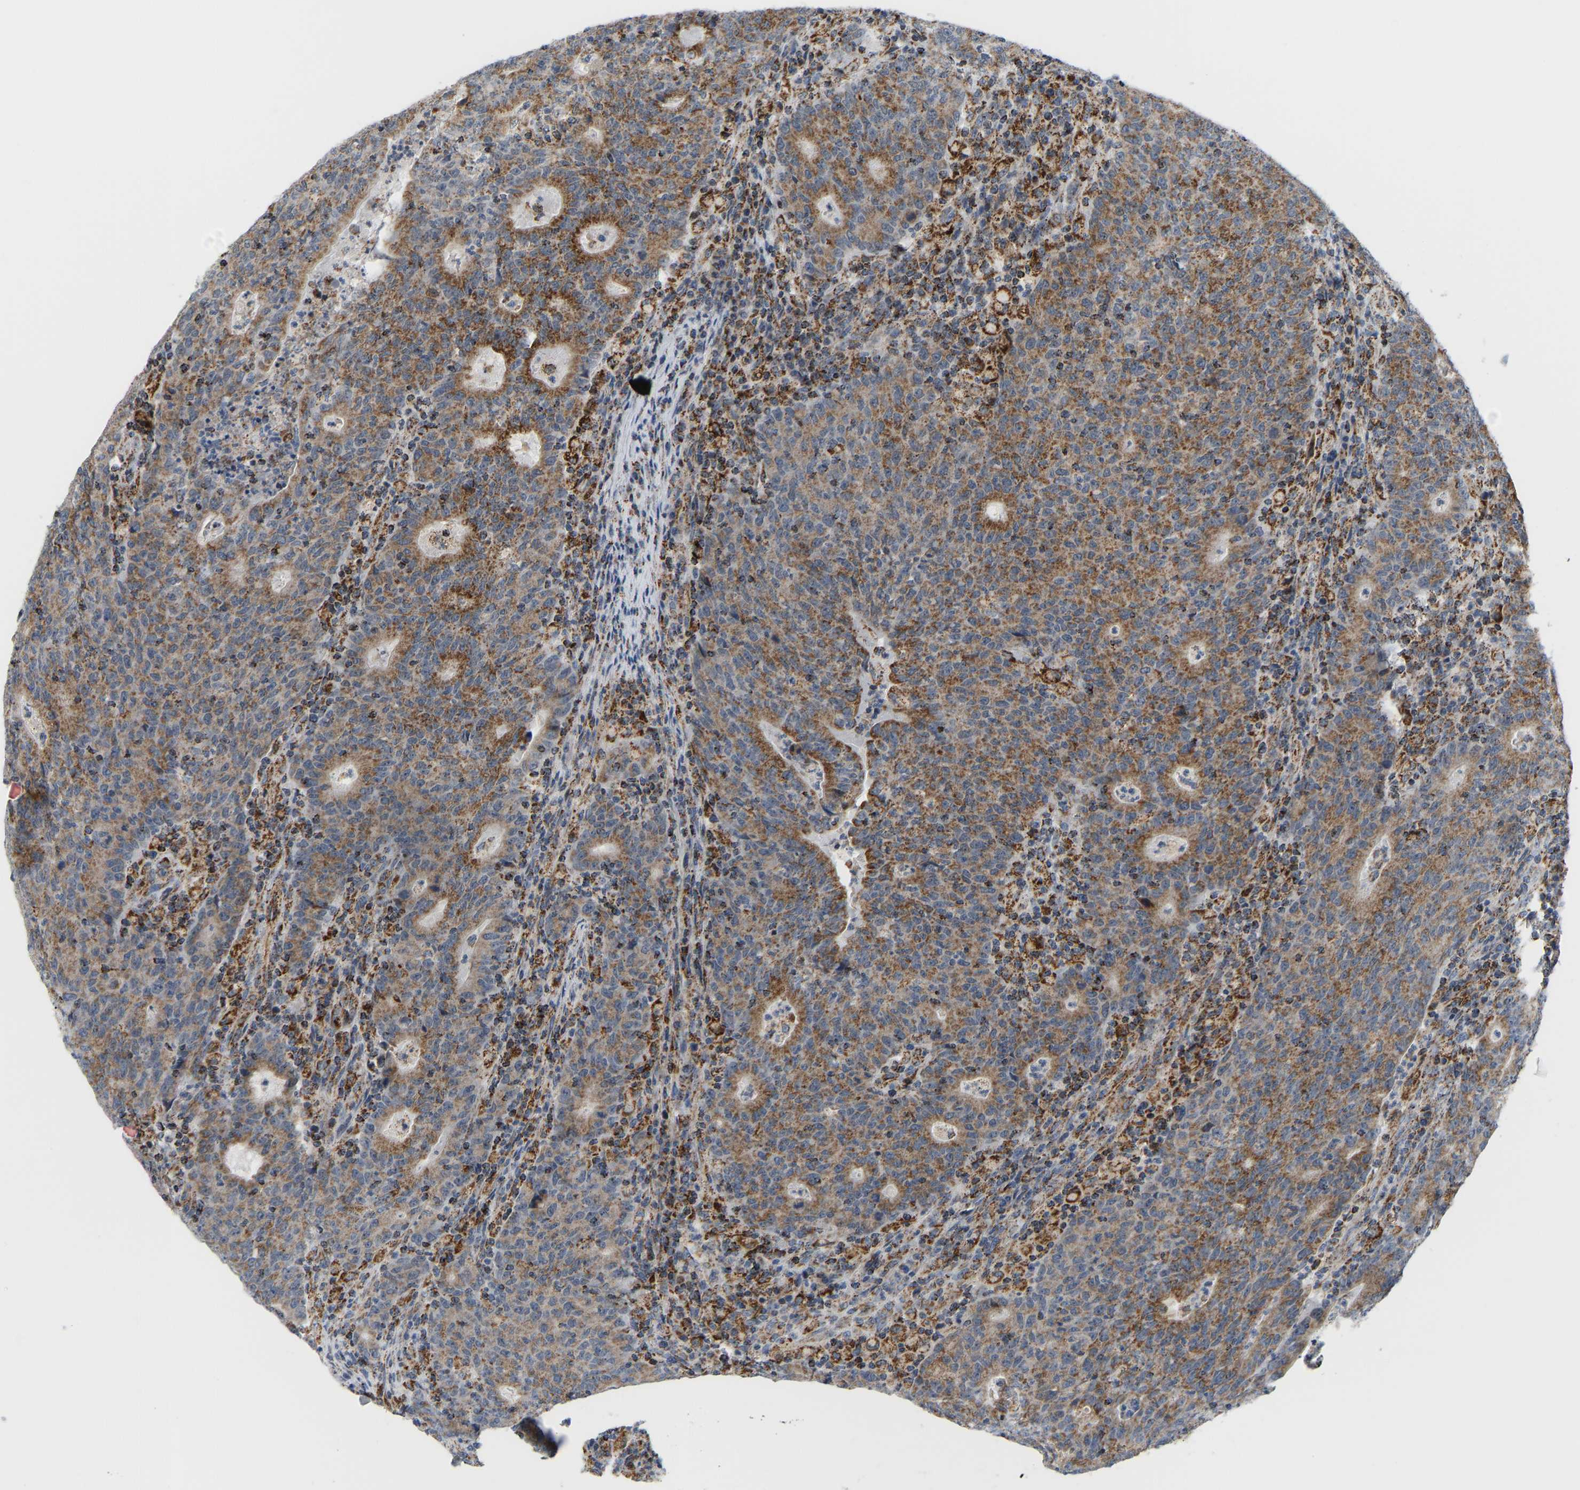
{"staining": {"intensity": "moderate", "quantity": ">75%", "location": "cytoplasmic/membranous"}, "tissue": "colorectal cancer", "cell_type": "Tumor cells", "image_type": "cancer", "snomed": [{"axis": "morphology", "description": "Adenocarcinoma, NOS"}, {"axis": "topography", "description": "Colon"}], "caption": "Colorectal cancer tissue exhibits moderate cytoplasmic/membranous expression in about >75% of tumor cells Using DAB (brown) and hematoxylin (blue) stains, captured at high magnification using brightfield microscopy.", "gene": "GPSM2", "patient": {"sex": "female", "age": 75}}